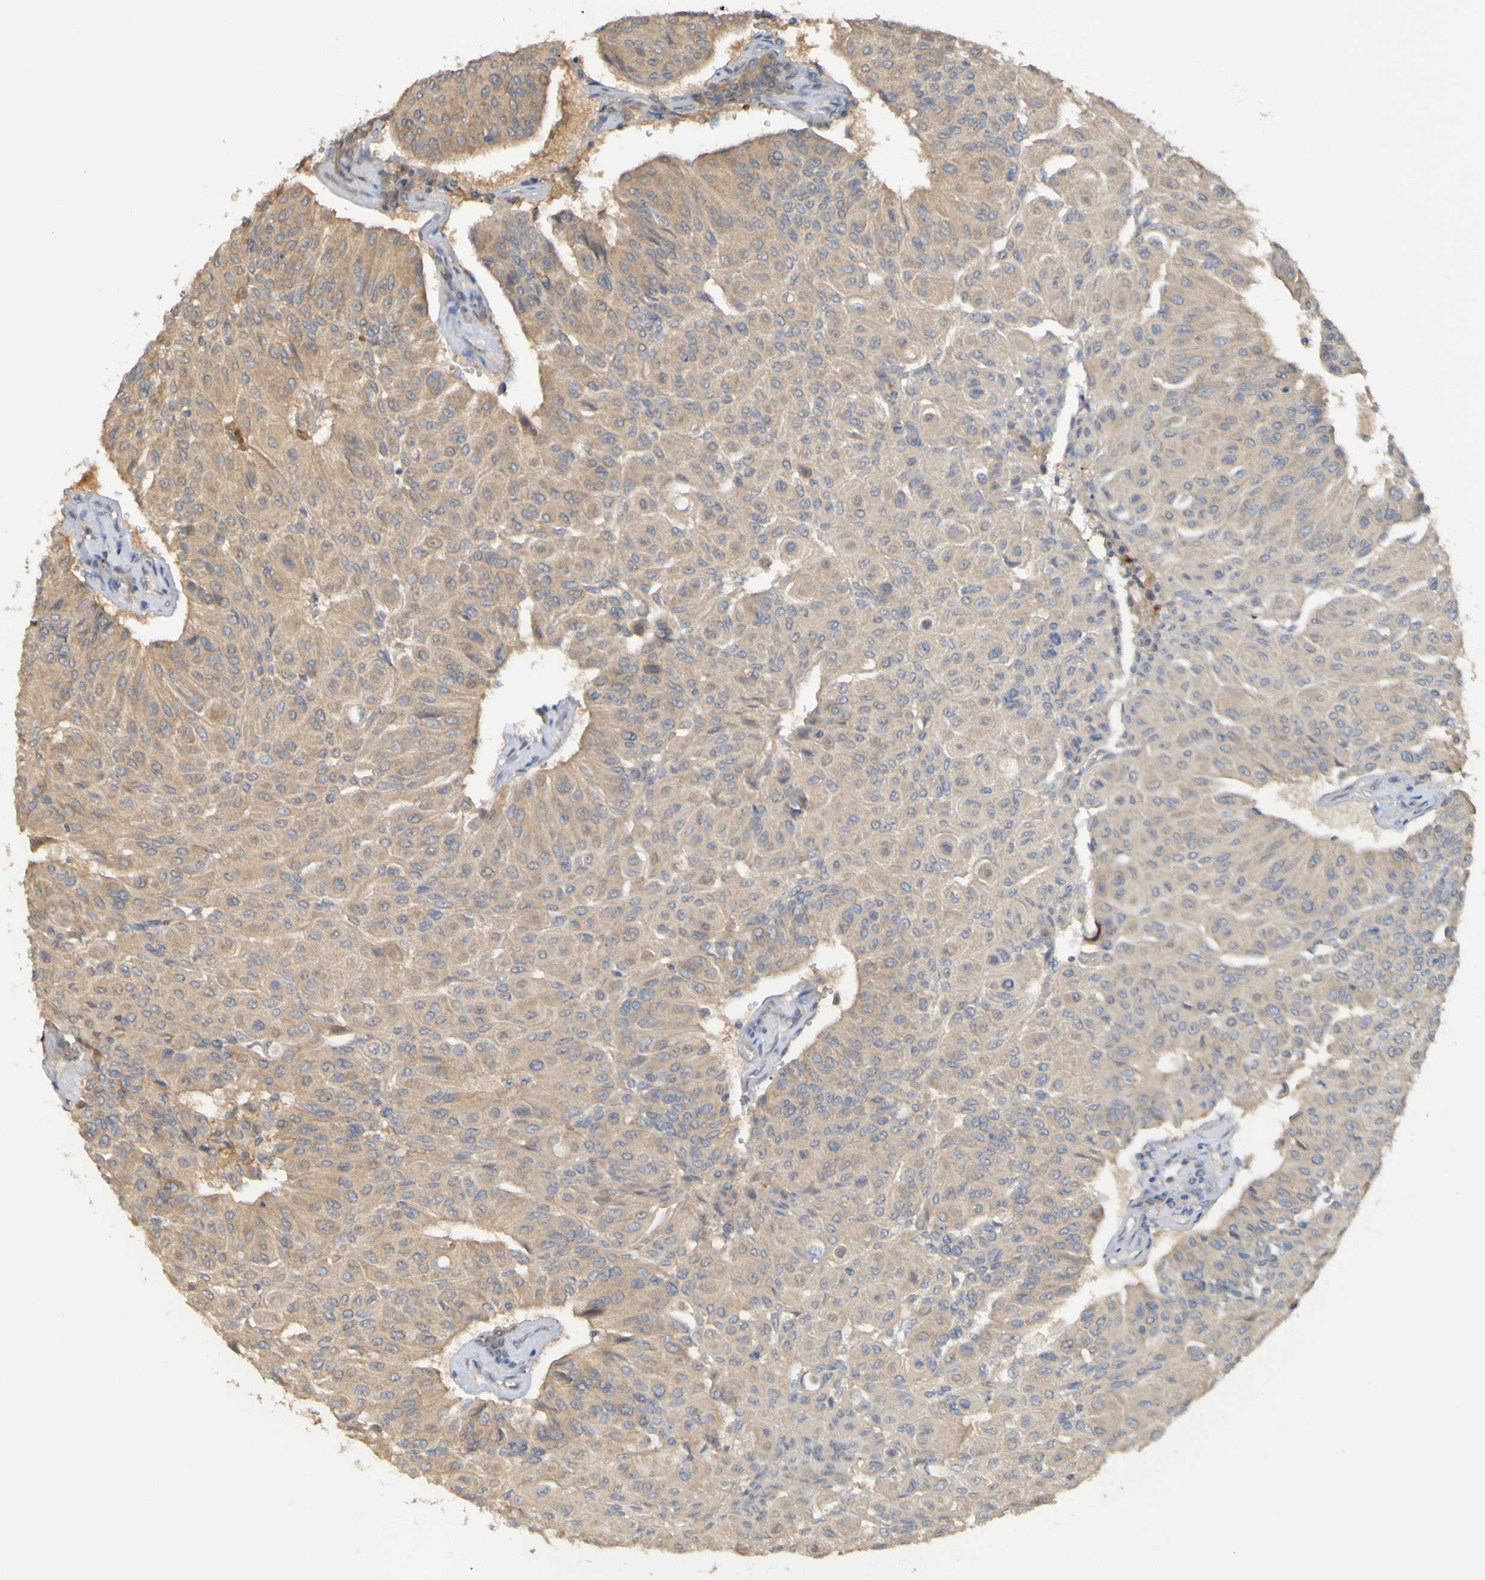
{"staining": {"intensity": "weak", "quantity": ">75%", "location": "cytoplasmic/membranous"}, "tissue": "urothelial cancer", "cell_type": "Tumor cells", "image_type": "cancer", "snomed": [{"axis": "morphology", "description": "Urothelial carcinoma, High grade"}, {"axis": "topography", "description": "Urinary bladder"}], "caption": "High-grade urothelial carcinoma tissue reveals weak cytoplasmic/membranous positivity in about >75% of tumor cells", "gene": "NAV2", "patient": {"sex": "male", "age": 66}}